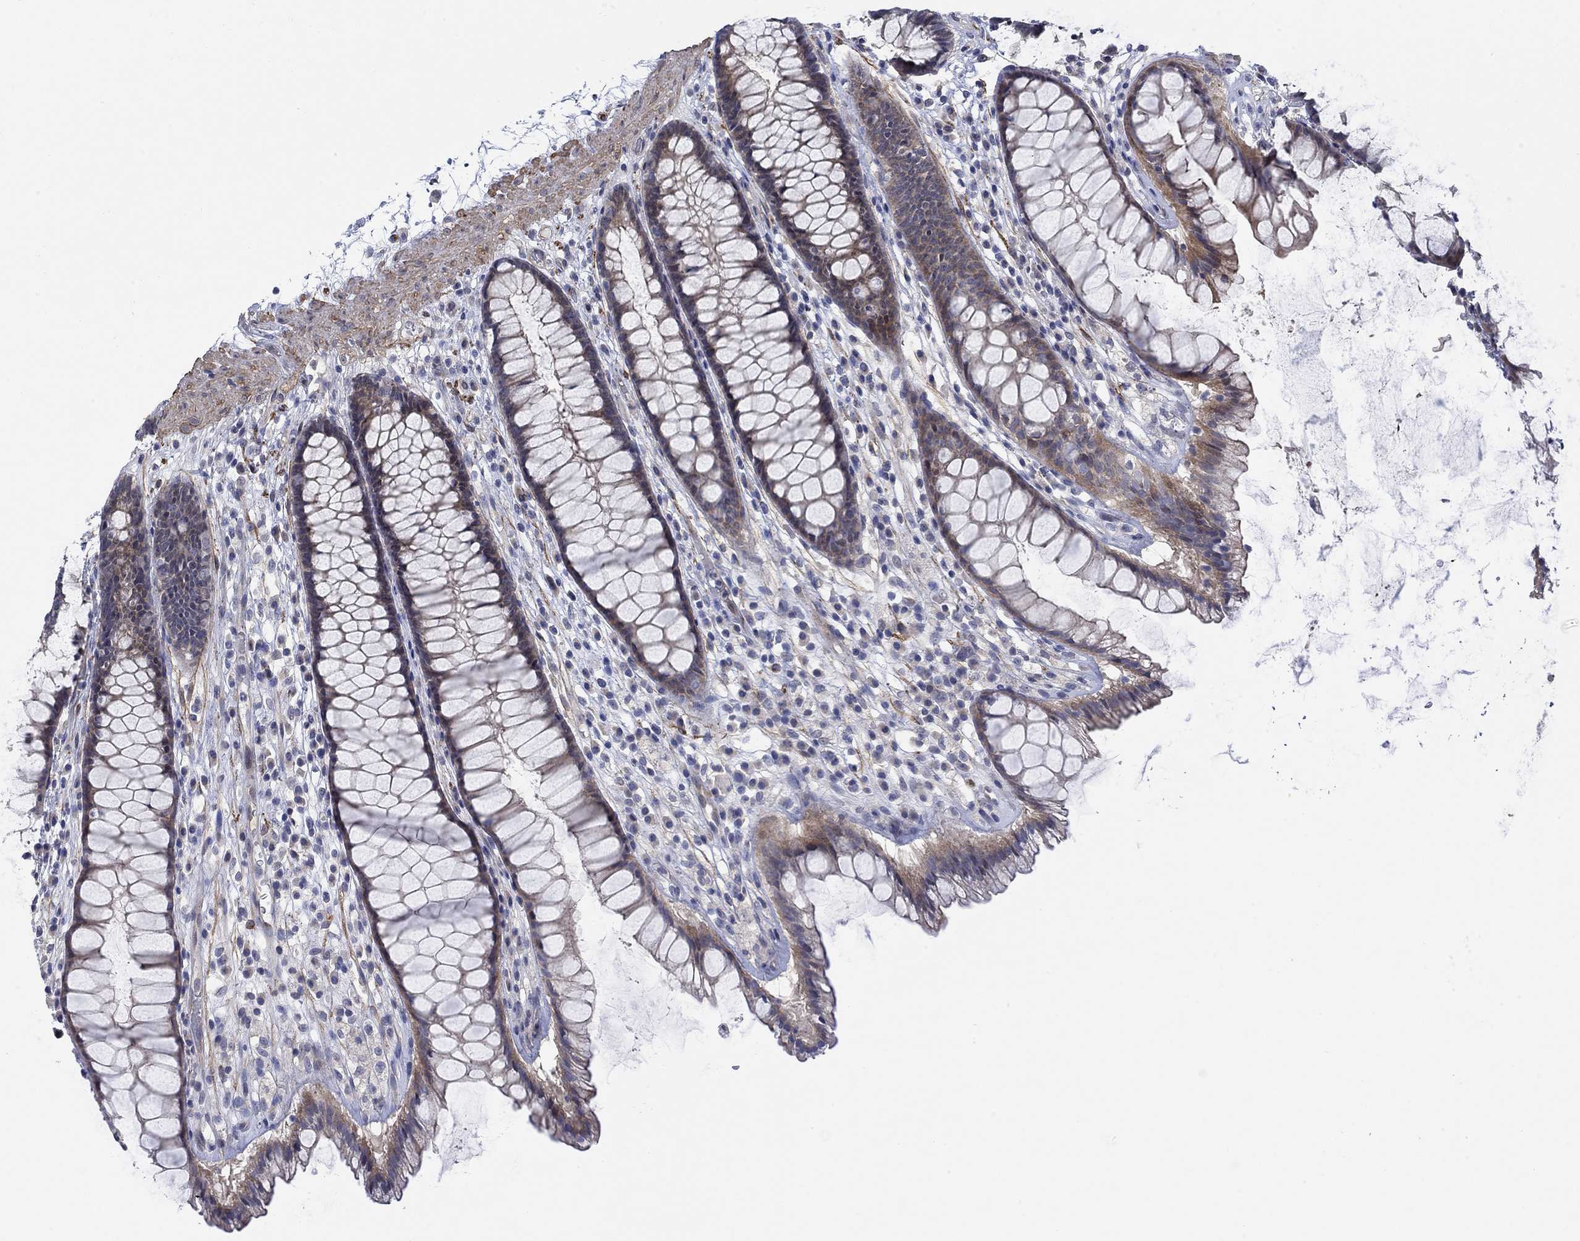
{"staining": {"intensity": "moderate", "quantity": "25%-75%", "location": "cytoplasmic/membranous"}, "tissue": "rectum", "cell_type": "Glandular cells", "image_type": "normal", "snomed": [{"axis": "morphology", "description": "Normal tissue, NOS"}, {"axis": "topography", "description": "Rectum"}], "caption": "A high-resolution histopathology image shows immunohistochemistry (IHC) staining of unremarkable rectum, which reveals moderate cytoplasmic/membranous staining in about 25%-75% of glandular cells.", "gene": "SCN7A", "patient": {"sex": "male", "age": 72}}